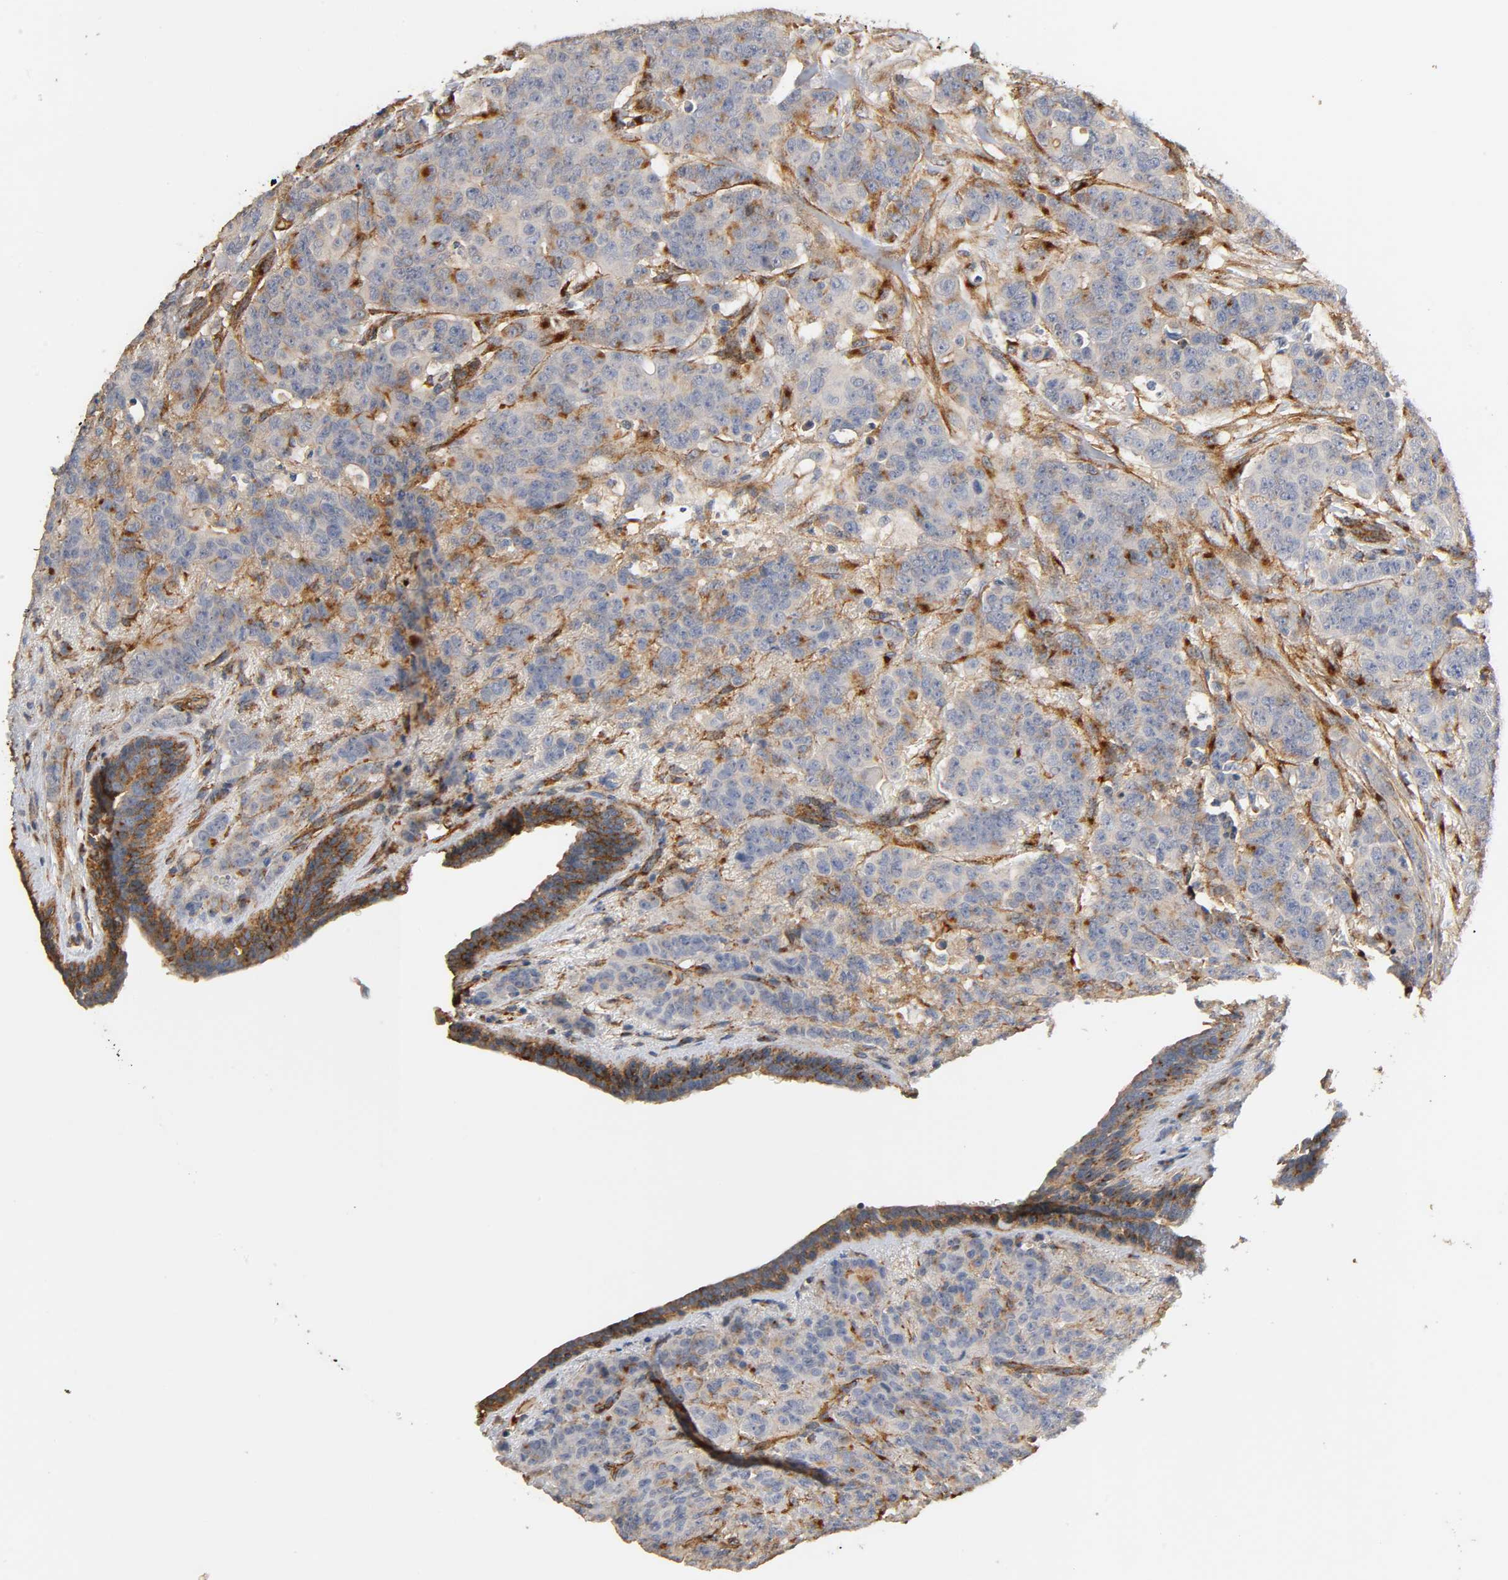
{"staining": {"intensity": "weak", "quantity": "<25%", "location": "cytoplasmic/membranous"}, "tissue": "breast cancer", "cell_type": "Tumor cells", "image_type": "cancer", "snomed": [{"axis": "morphology", "description": "Duct carcinoma"}, {"axis": "topography", "description": "Breast"}], "caption": "Tumor cells are negative for protein expression in human breast invasive ductal carcinoma.", "gene": "IFITM3", "patient": {"sex": "female", "age": 40}}